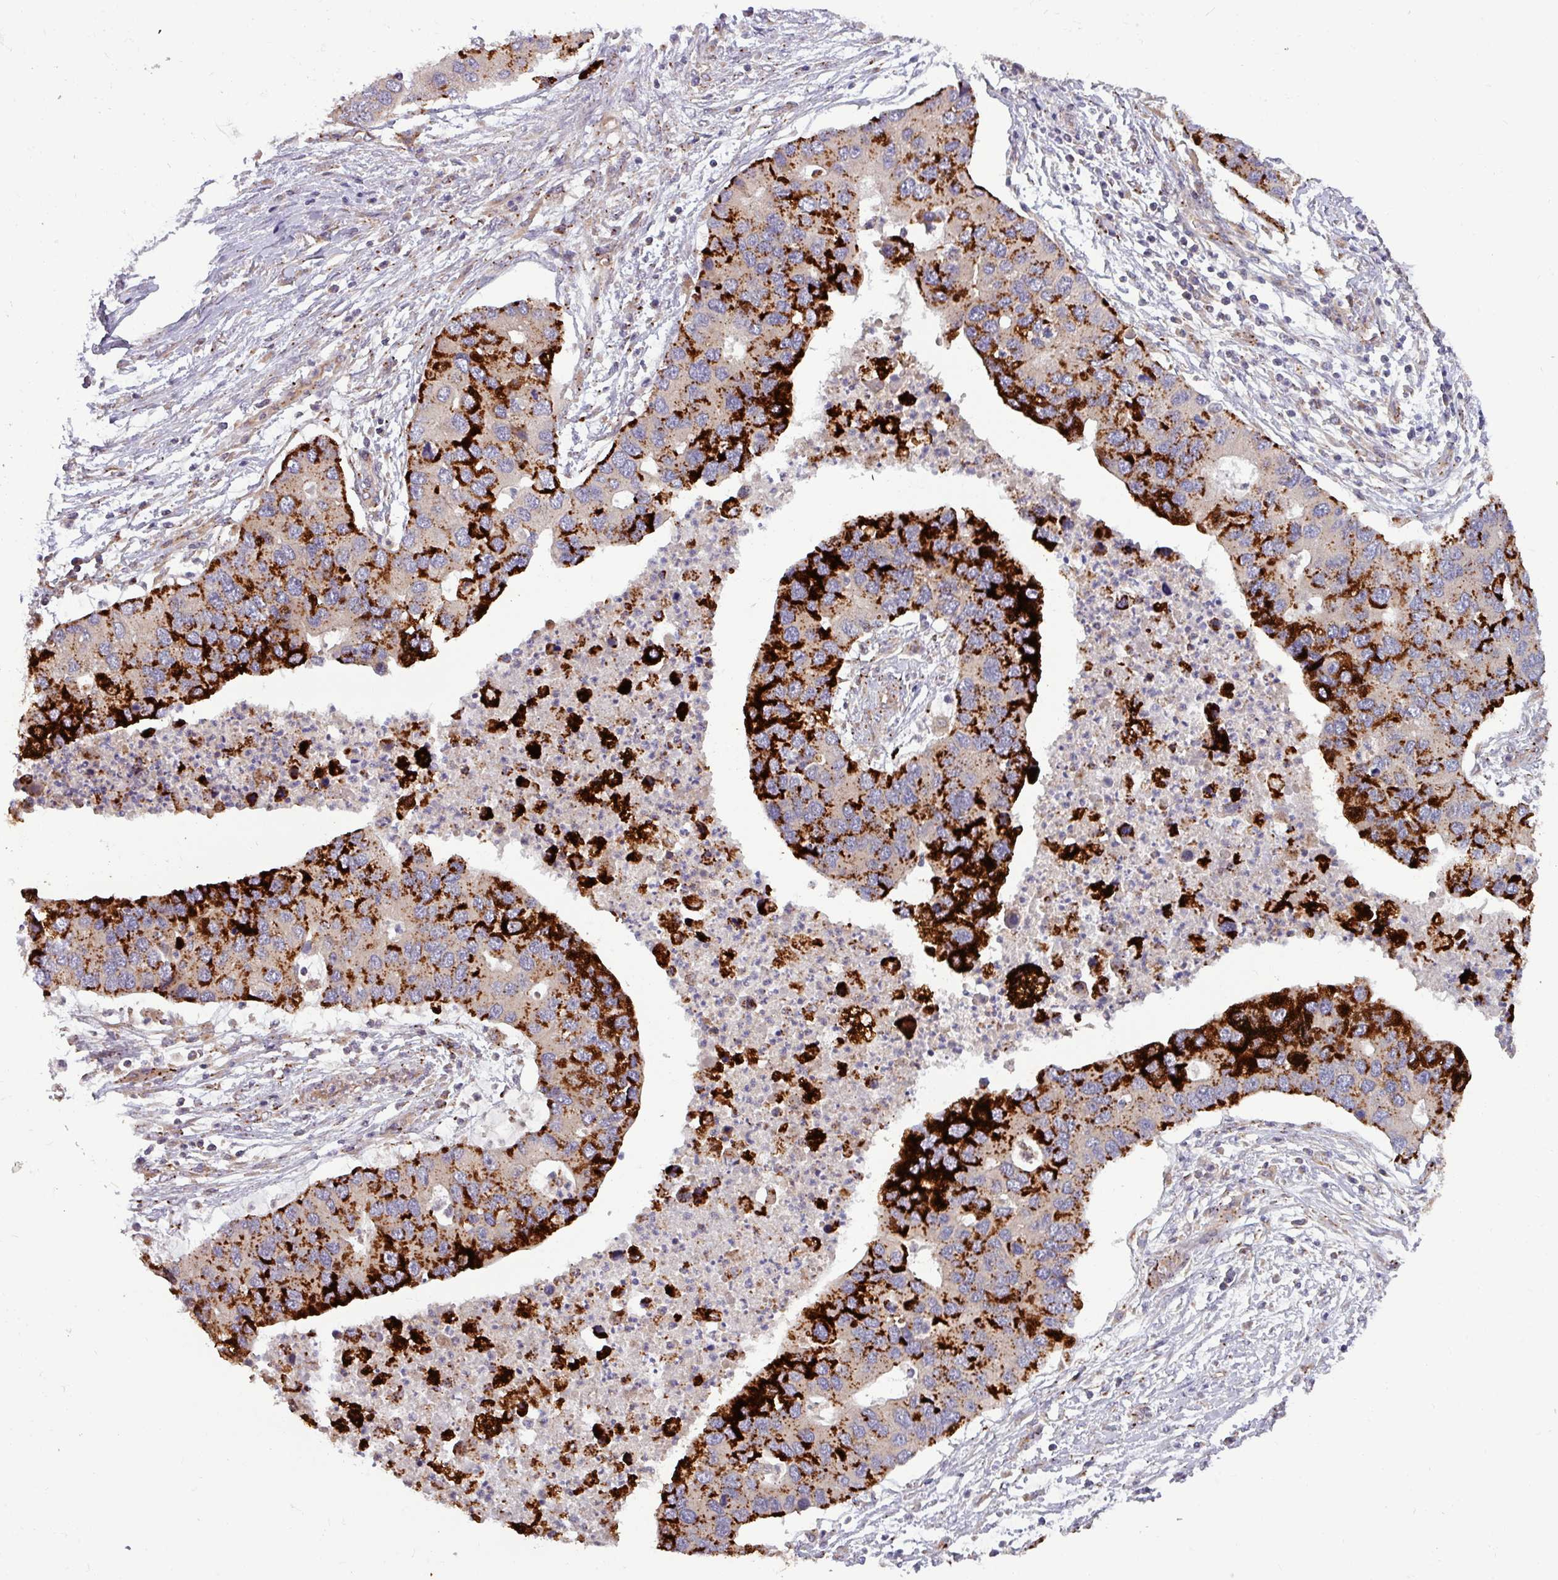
{"staining": {"intensity": "strong", "quantity": "25%-75%", "location": "cytoplasmic/membranous"}, "tissue": "lung cancer", "cell_type": "Tumor cells", "image_type": "cancer", "snomed": [{"axis": "morphology", "description": "Aneuploidy"}, {"axis": "morphology", "description": "Adenocarcinoma, NOS"}, {"axis": "topography", "description": "Lymph node"}, {"axis": "topography", "description": "Lung"}], "caption": "Immunohistochemistry of adenocarcinoma (lung) displays high levels of strong cytoplasmic/membranous expression in about 25%-75% of tumor cells.", "gene": "PLIN2", "patient": {"sex": "female", "age": 74}}